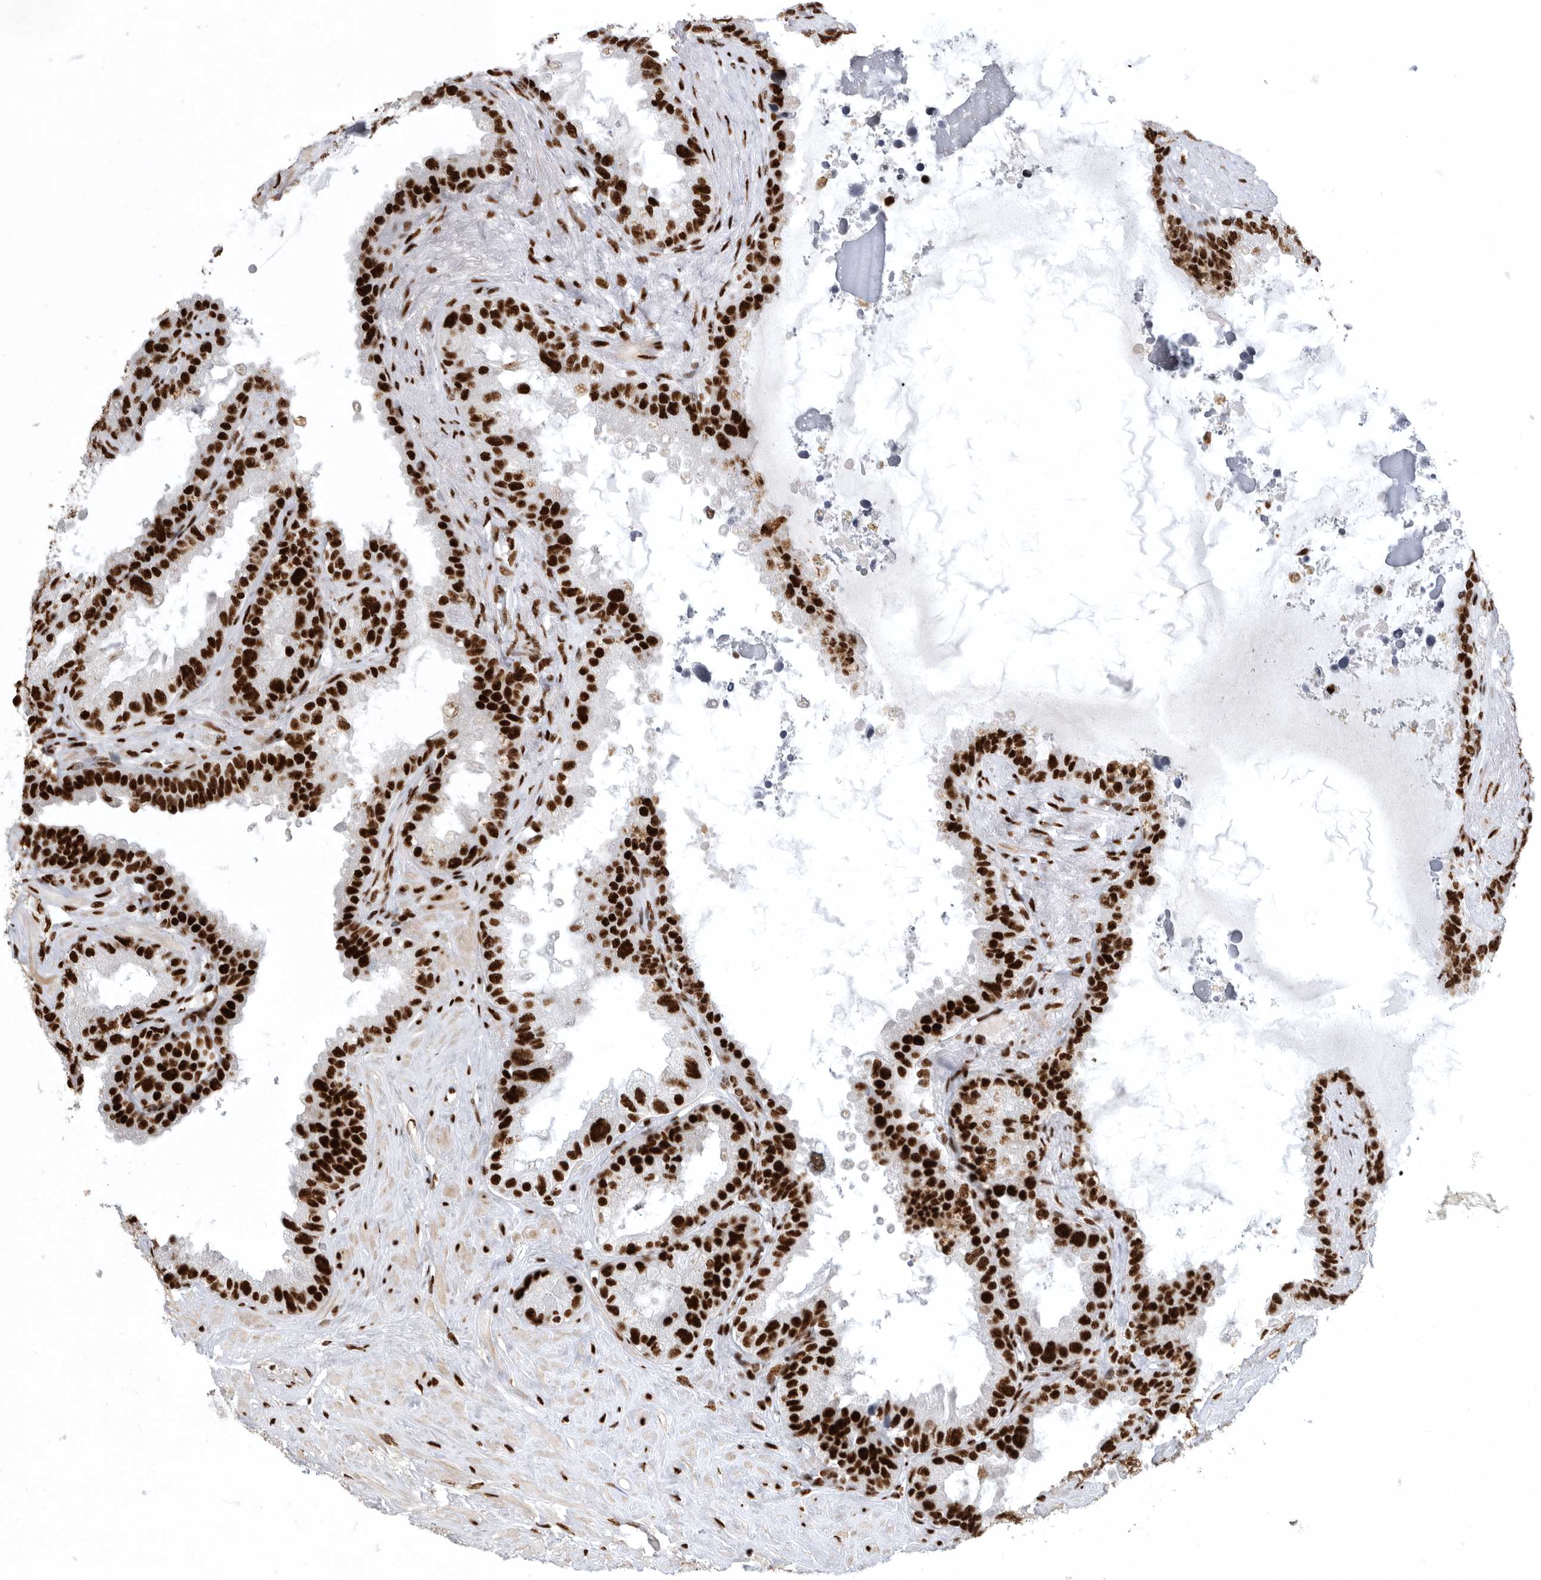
{"staining": {"intensity": "strong", "quantity": ">75%", "location": "nuclear"}, "tissue": "seminal vesicle", "cell_type": "Glandular cells", "image_type": "normal", "snomed": [{"axis": "morphology", "description": "Normal tissue, NOS"}, {"axis": "topography", "description": "Seminal veicle"}], "caption": "Immunohistochemical staining of normal seminal vesicle exhibits >75% levels of strong nuclear protein staining in about >75% of glandular cells.", "gene": "BCLAF1", "patient": {"sex": "male", "age": 80}}